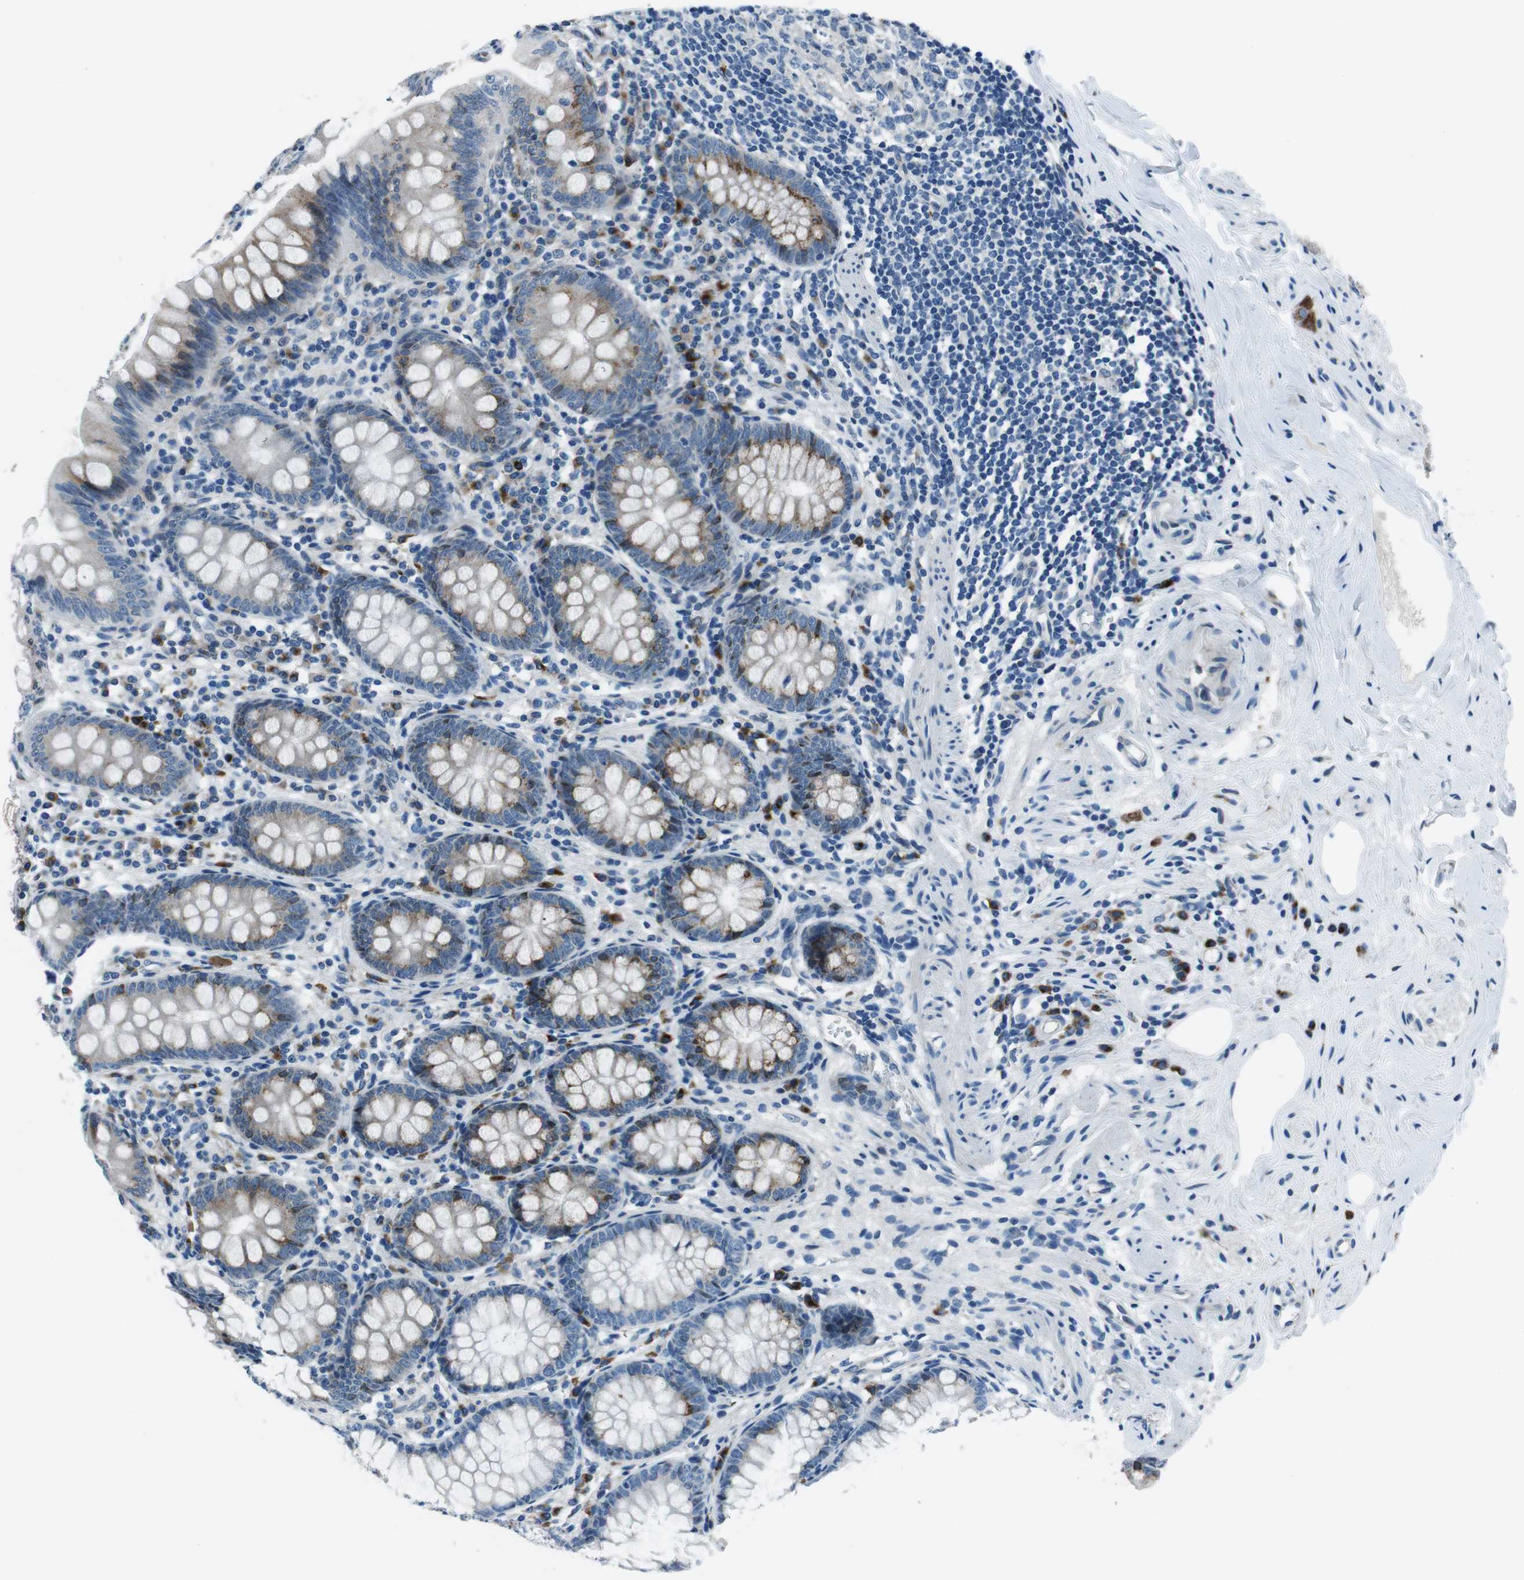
{"staining": {"intensity": "moderate", "quantity": "25%-75%", "location": "cytoplasmic/membranous"}, "tissue": "appendix", "cell_type": "Glandular cells", "image_type": "normal", "snomed": [{"axis": "morphology", "description": "Normal tissue, NOS"}, {"axis": "topography", "description": "Appendix"}], "caption": "Moderate cytoplasmic/membranous positivity is identified in about 25%-75% of glandular cells in benign appendix.", "gene": "NUCB2", "patient": {"sex": "female", "age": 77}}